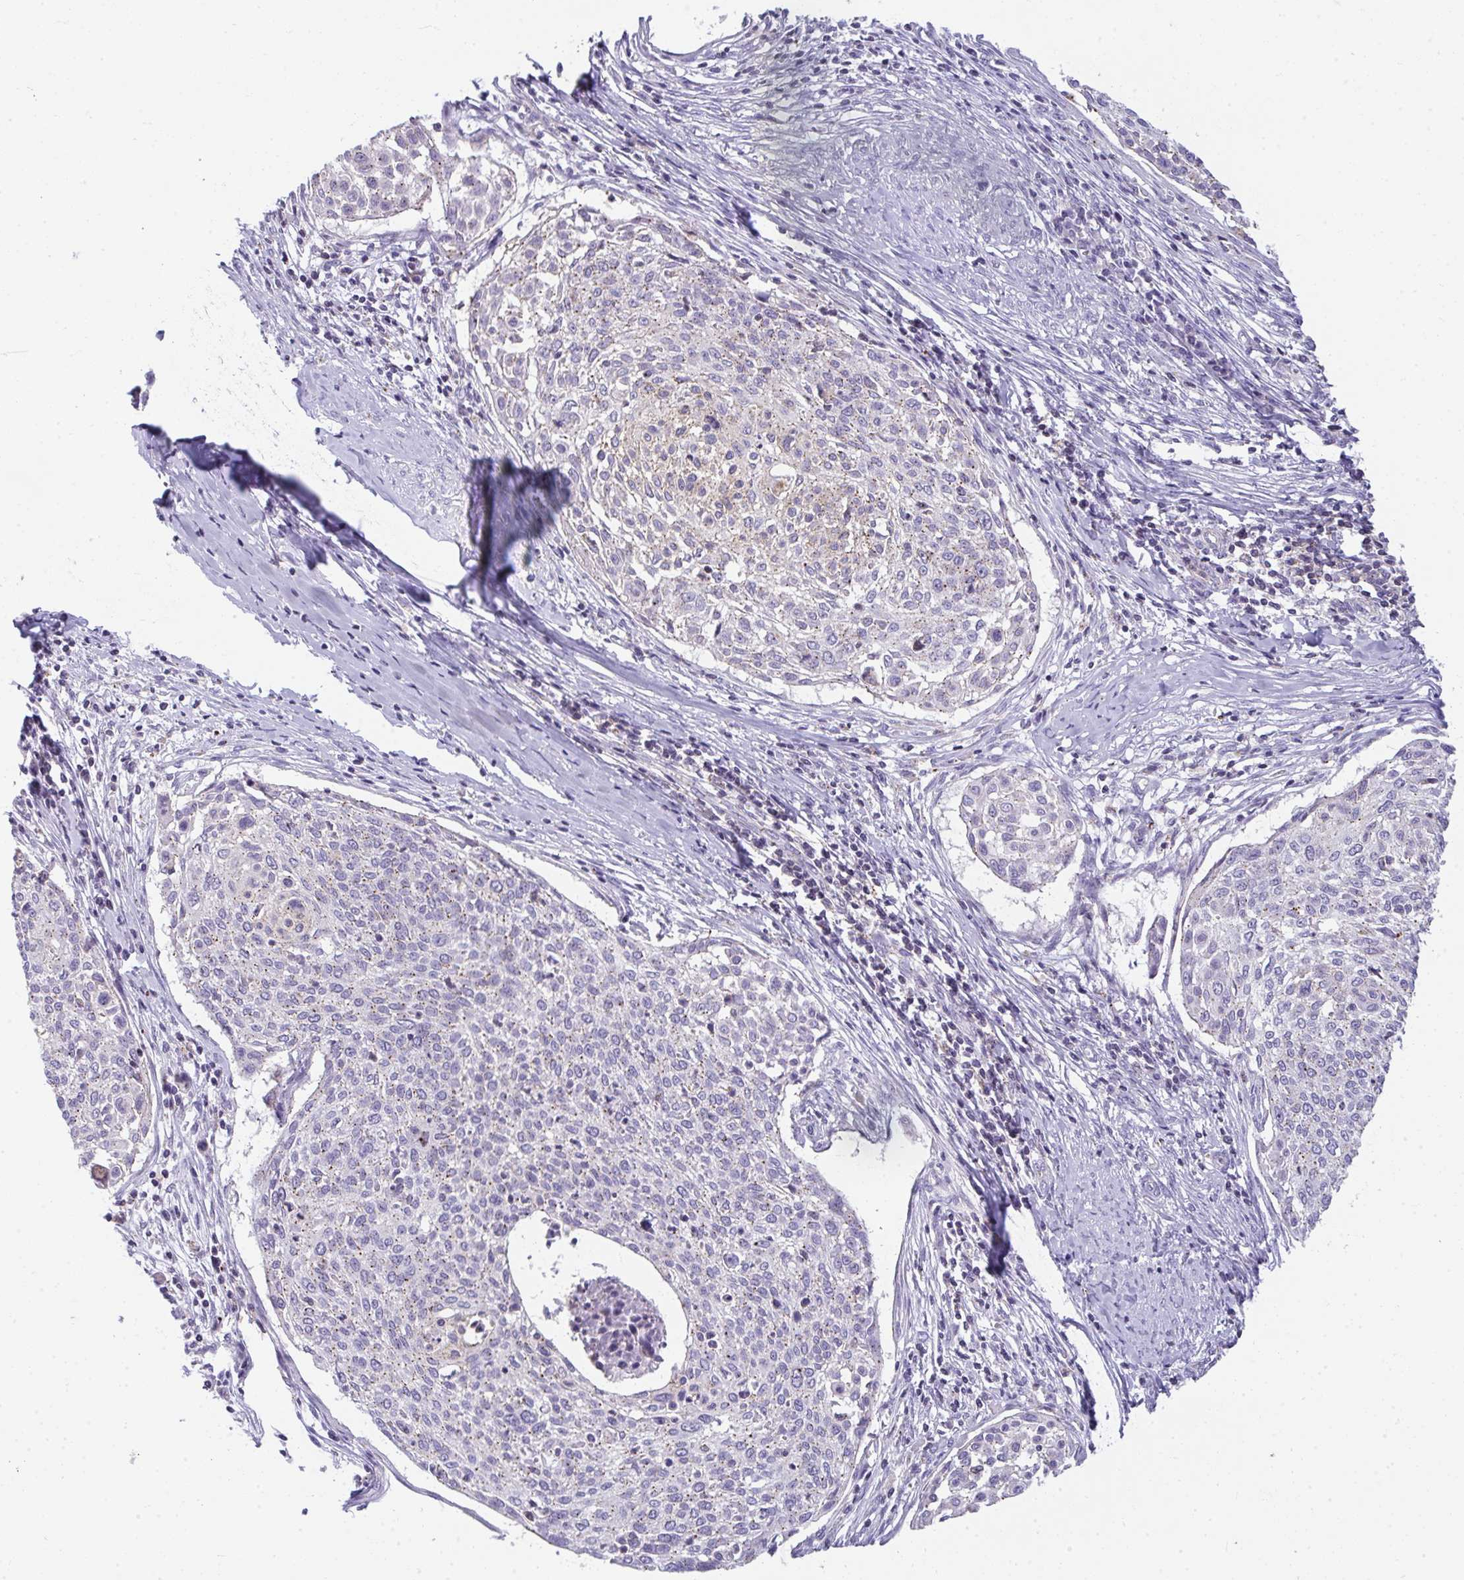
{"staining": {"intensity": "weak", "quantity": "<25%", "location": "cytoplasmic/membranous"}, "tissue": "cervical cancer", "cell_type": "Tumor cells", "image_type": "cancer", "snomed": [{"axis": "morphology", "description": "Squamous cell carcinoma, NOS"}, {"axis": "topography", "description": "Cervix"}], "caption": "Immunohistochemical staining of human cervical squamous cell carcinoma reveals no significant expression in tumor cells. (IHC, brightfield microscopy, high magnification).", "gene": "VPS4B", "patient": {"sex": "female", "age": 49}}